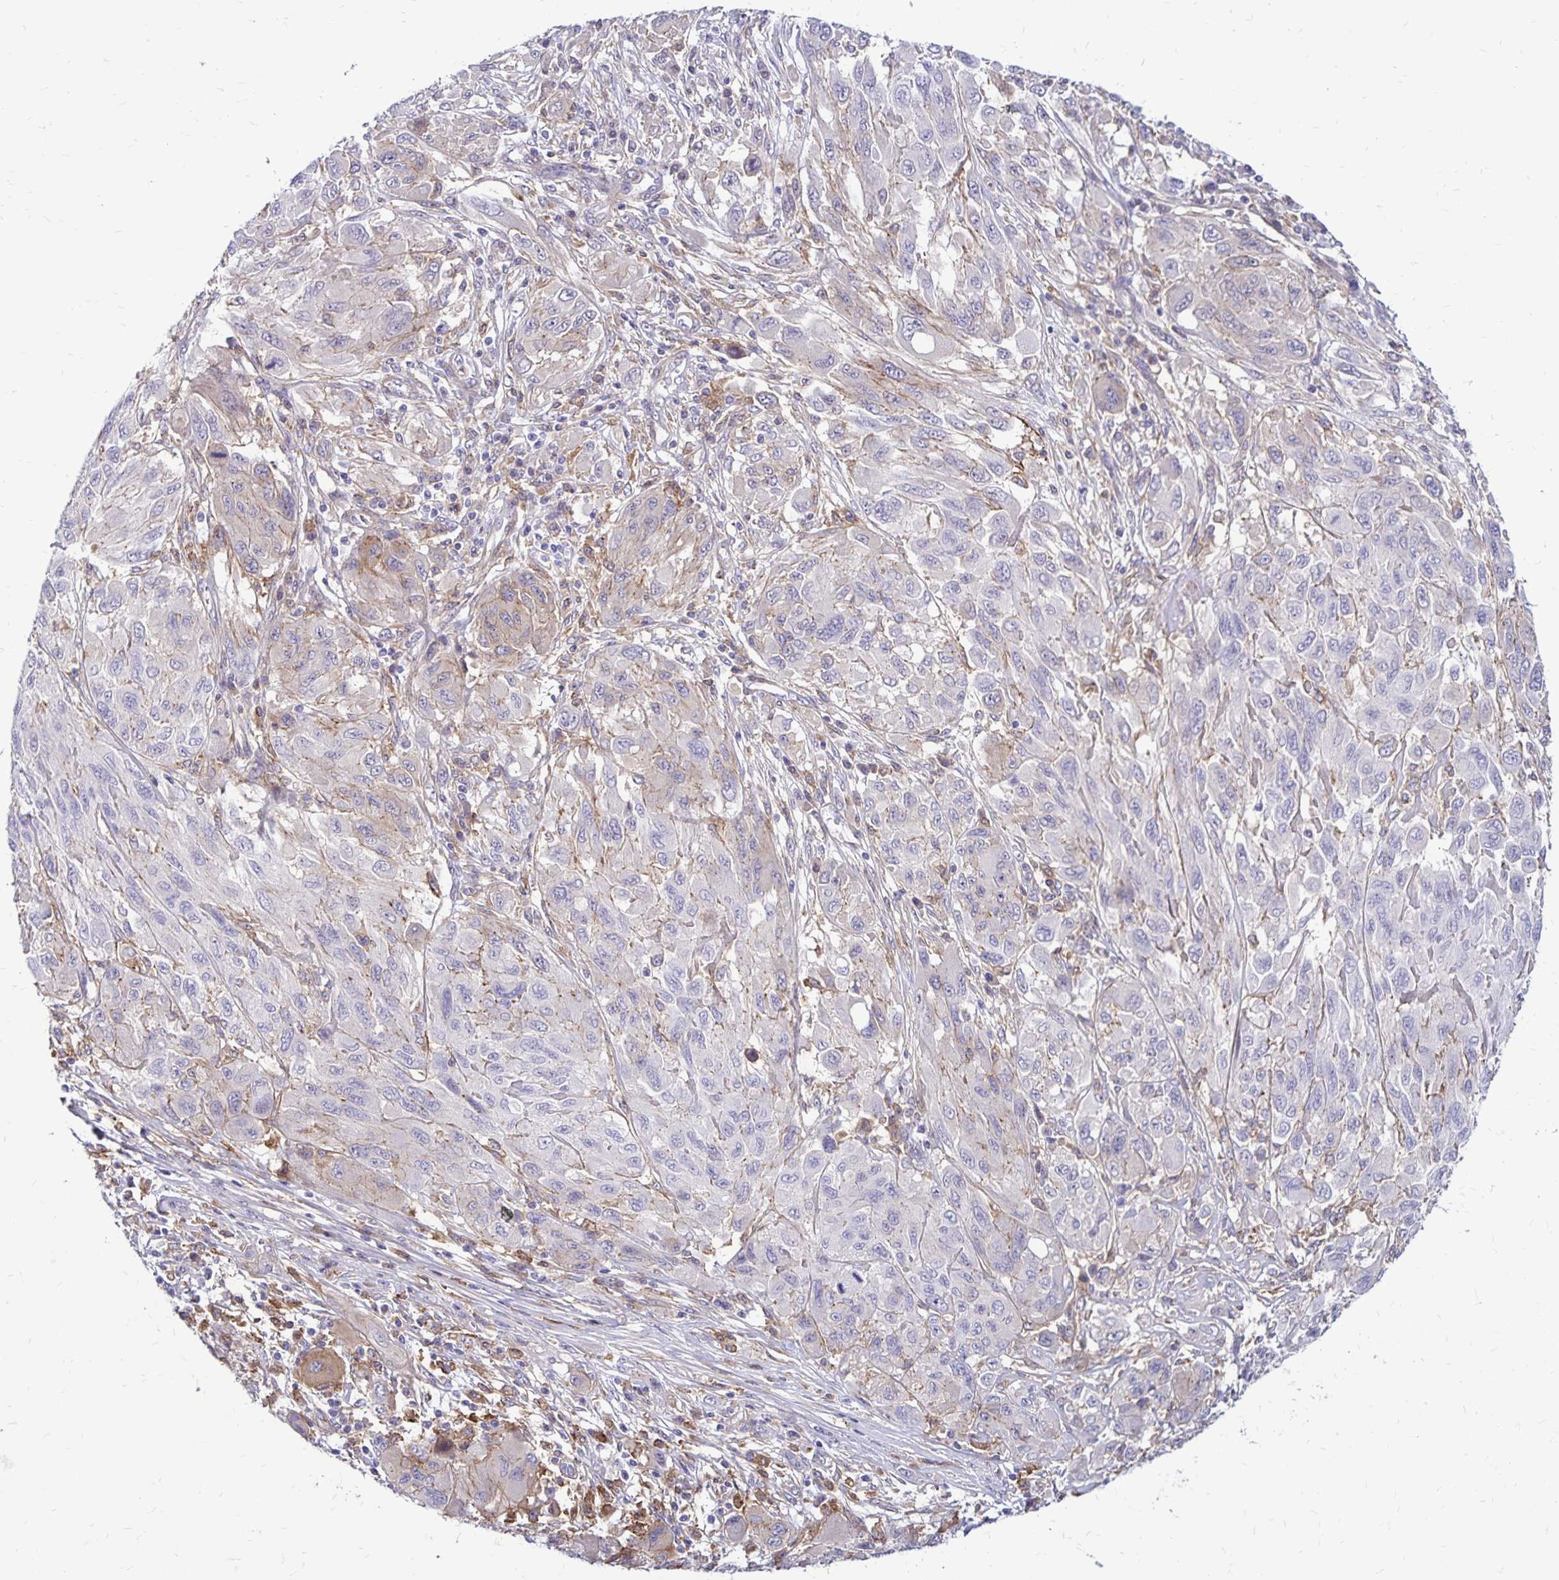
{"staining": {"intensity": "negative", "quantity": "none", "location": "none"}, "tissue": "melanoma", "cell_type": "Tumor cells", "image_type": "cancer", "snomed": [{"axis": "morphology", "description": "Malignant melanoma, NOS"}, {"axis": "topography", "description": "Skin"}], "caption": "Immunohistochemical staining of malignant melanoma demonstrates no significant staining in tumor cells. (DAB immunohistochemistry (IHC) visualized using brightfield microscopy, high magnification).", "gene": "TNS3", "patient": {"sex": "female", "age": 91}}